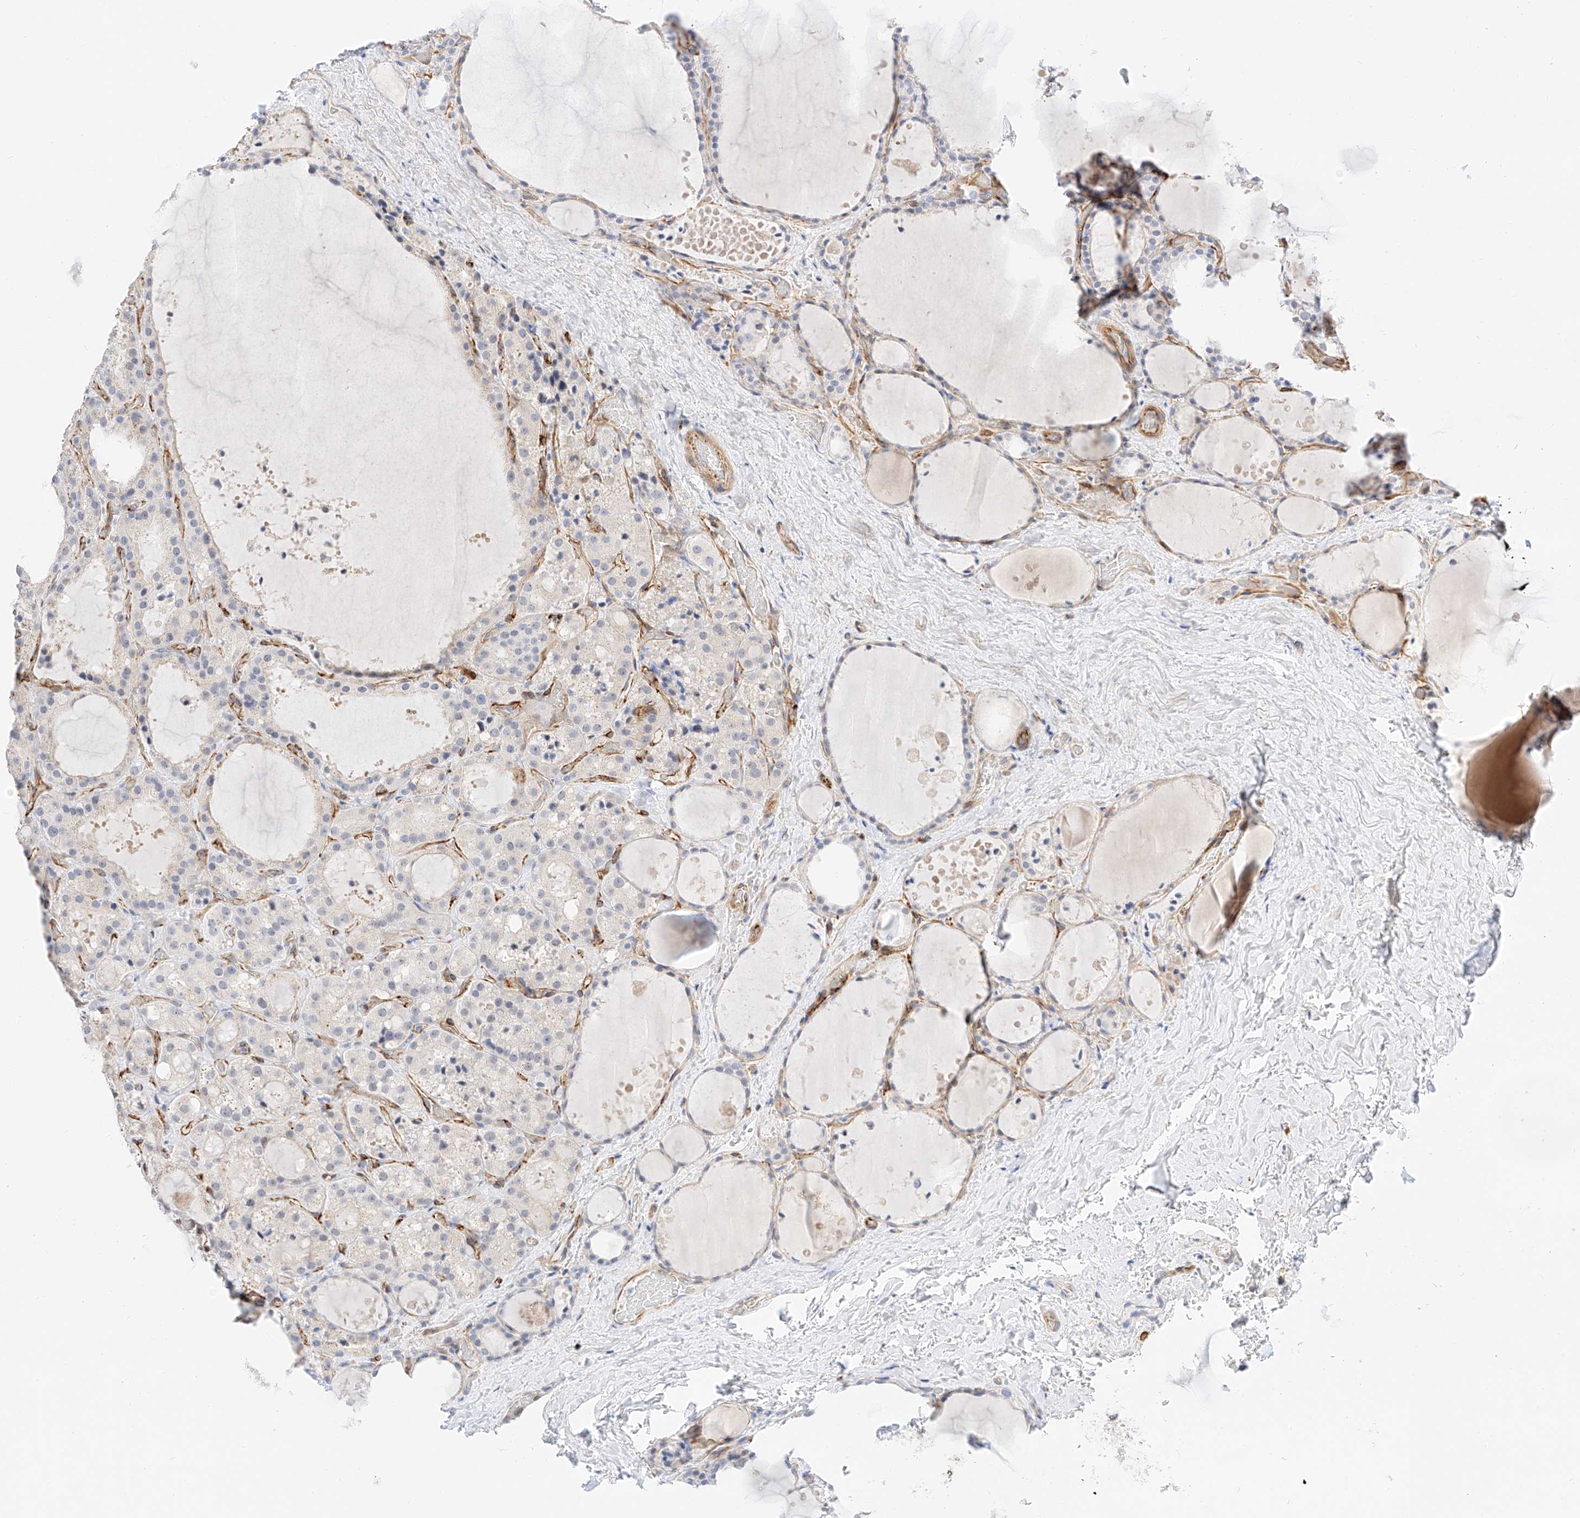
{"staining": {"intensity": "negative", "quantity": "none", "location": "none"}, "tissue": "thyroid cancer", "cell_type": "Tumor cells", "image_type": "cancer", "snomed": [{"axis": "morphology", "description": "Papillary adenocarcinoma, NOS"}, {"axis": "topography", "description": "Thyroid gland"}], "caption": "Tumor cells show no significant protein staining in papillary adenocarcinoma (thyroid). (DAB immunohistochemistry (IHC) visualized using brightfield microscopy, high magnification).", "gene": "CDCP2", "patient": {"sex": "male", "age": 77}}